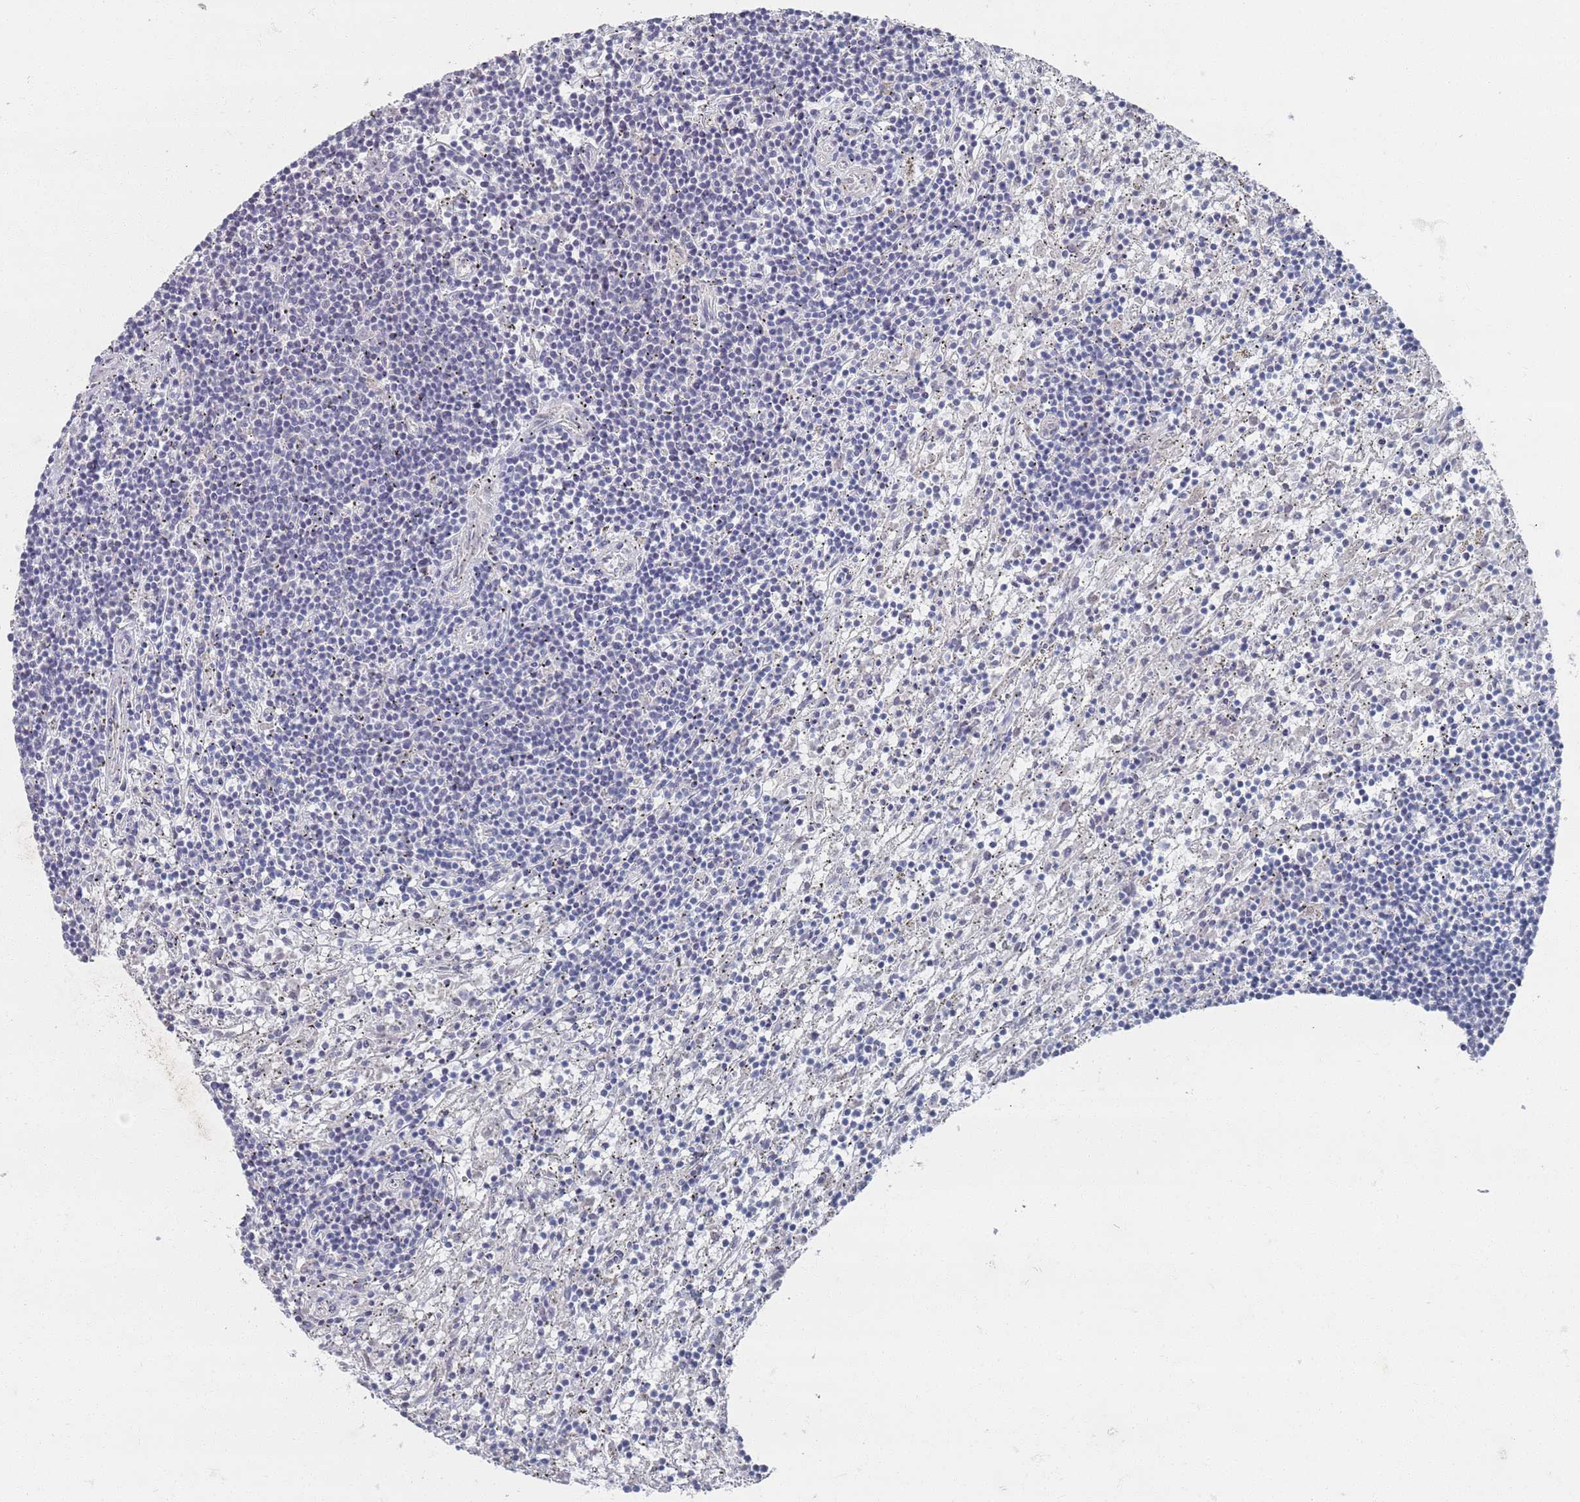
{"staining": {"intensity": "negative", "quantity": "none", "location": "none"}, "tissue": "lymphoma", "cell_type": "Tumor cells", "image_type": "cancer", "snomed": [{"axis": "morphology", "description": "Malignant lymphoma, non-Hodgkin's type, Low grade"}, {"axis": "topography", "description": "Spleen"}], "caption": "Immunohistochemistry histopathology image of malignant lymphoma, non-Hodgkin's type (low-grade) stained for a protein (brown), which demonstrates no positivity in tumor cells. (Brightfield microscopy of DAB (3,3'-diaminobenzidine) immunohistochemistry at high magnification).", "gene": "PROM2", "patient": {"sex": "male", "age": 76}}